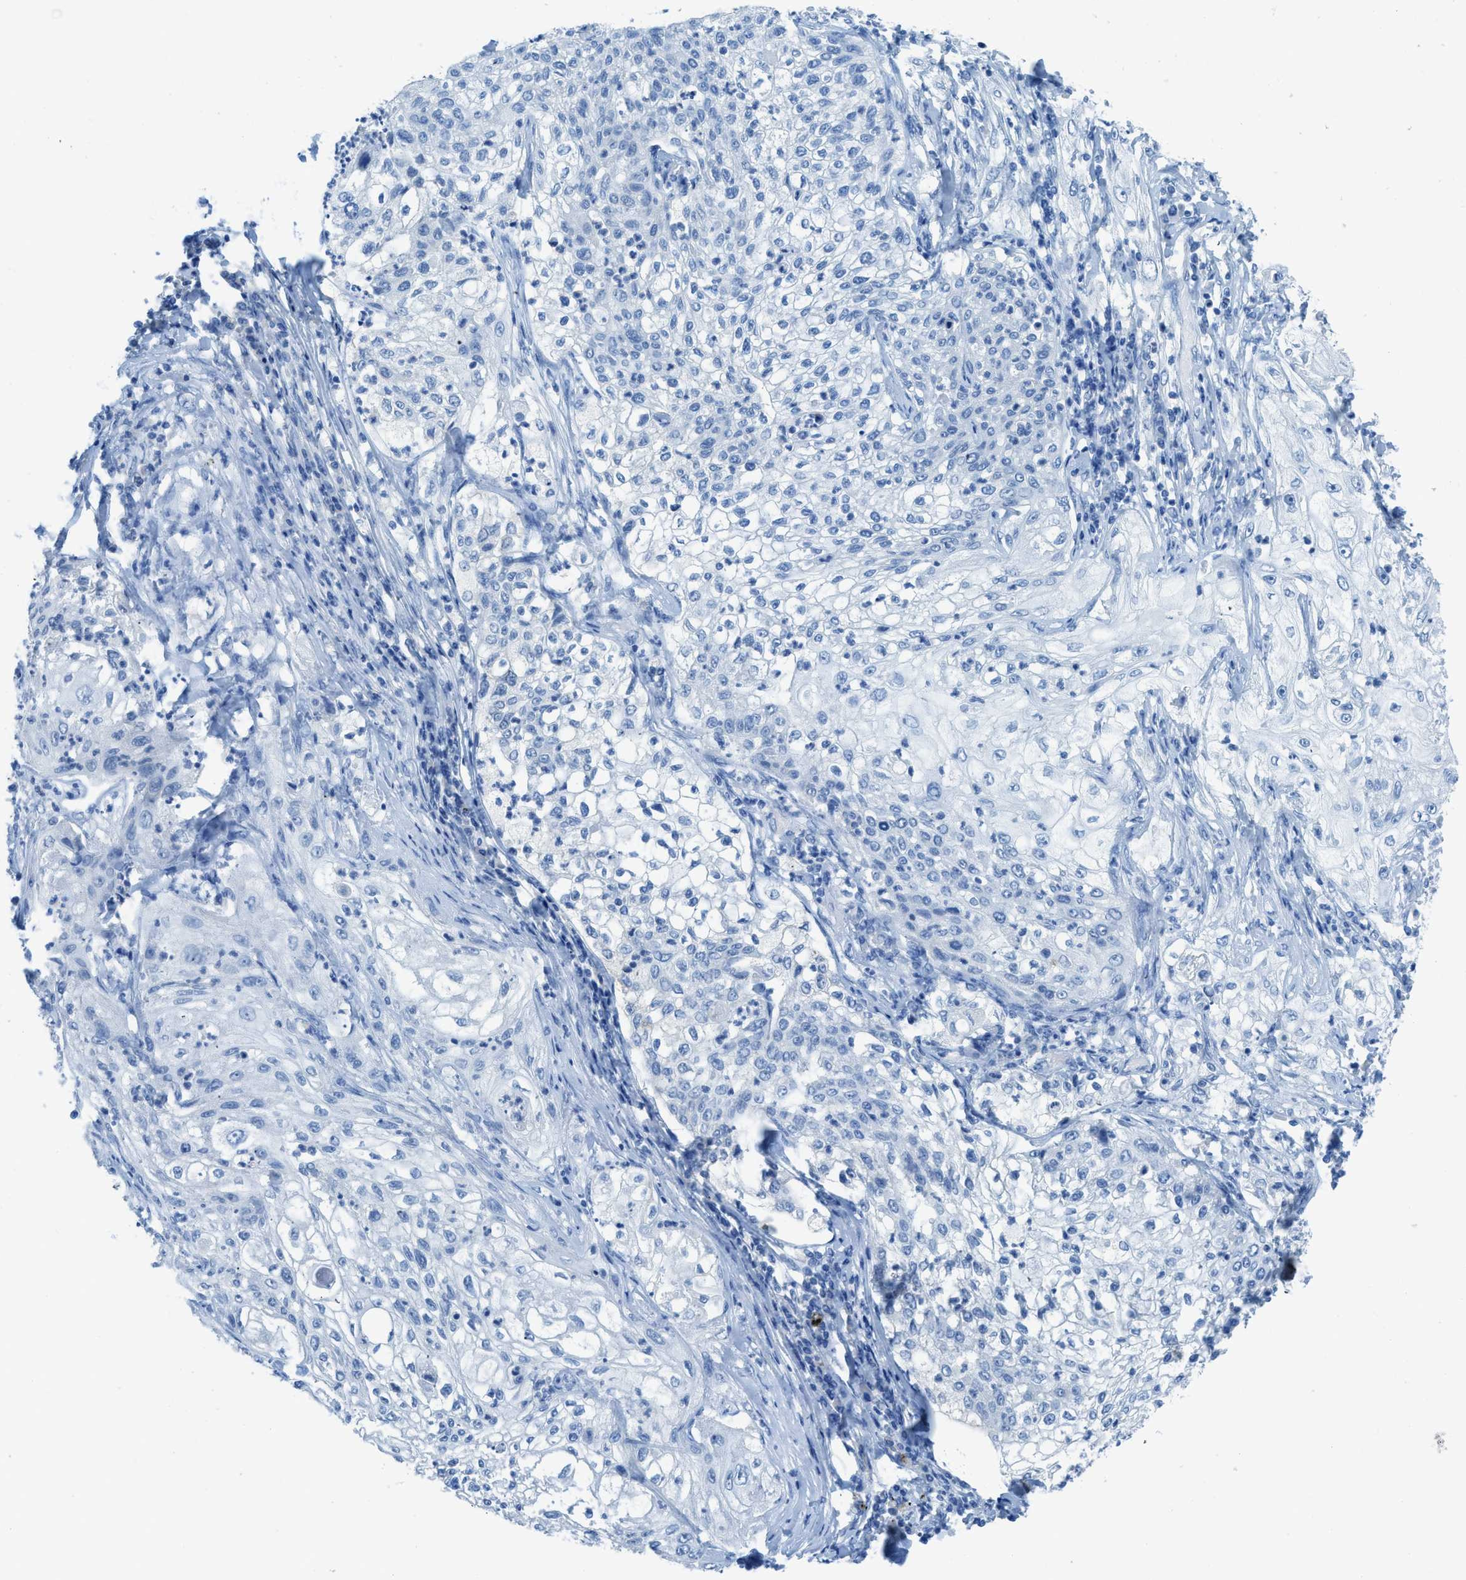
{"staining": {"intensity": "moderate", "quantity": "<25%", "location": "cytoplasmic/membranous"}, "tissue": "lung cancer", "cell_type": "Tumor cells", "image_type": "cancer", "snomed": [{"axis": "morphology", "description": "Inflammation, NOS"}, {"axis": "morphology", "description": "Squamous cell carcinoma, NOS"}, {"axis": "topography", "description": "Lymph node"}, {"axis": "topography", "description": "Soft tissue"}, {"axis": "topography", "description": "Lung"}], "caption": "Moderate cytoplasmic/membranous protein positivity is present in about <25% of tumor cells in lung cancer.", "gene": "ACAN", "patient": {"sex": "male", "age": 66}}